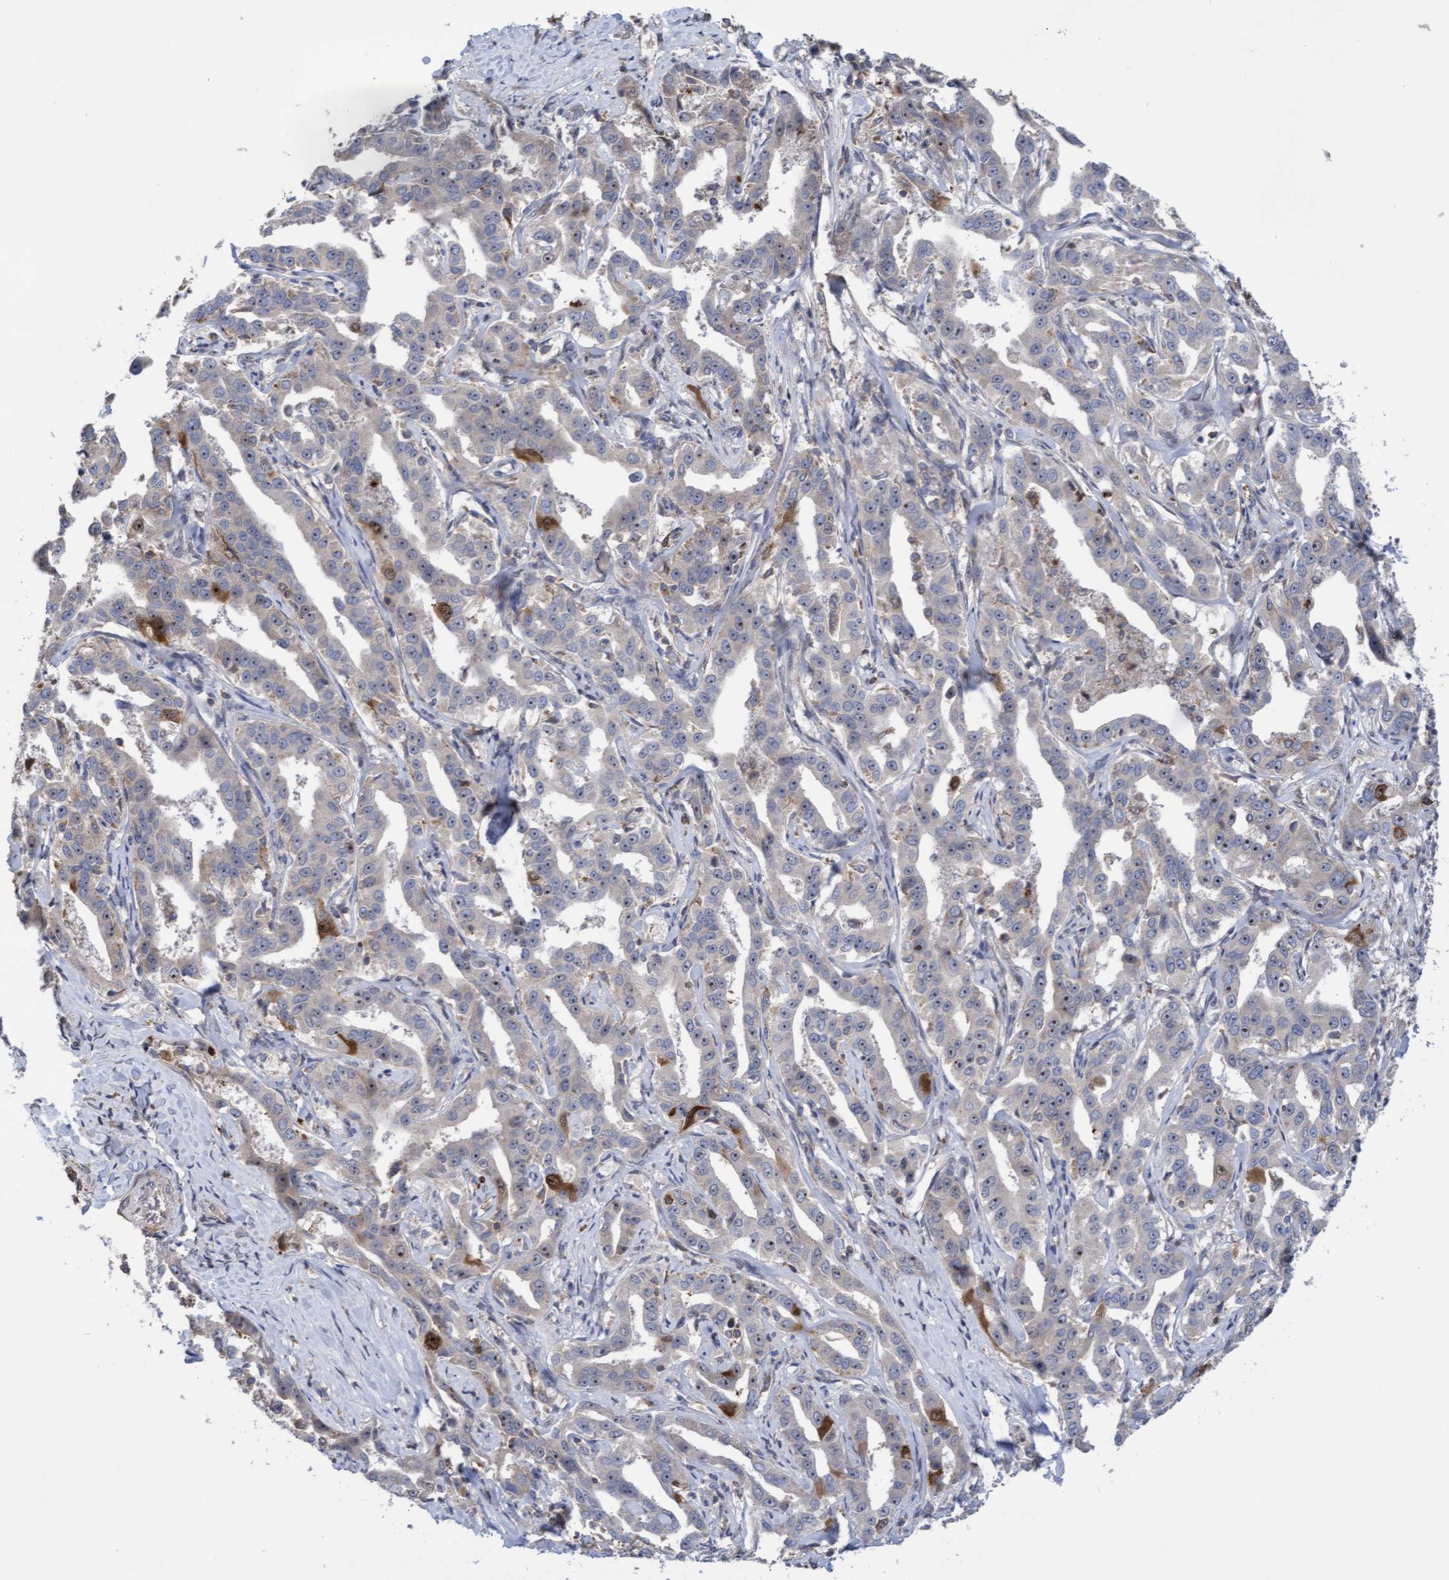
{"staining": {"intensity": "weak", "quantity": "<25%", "location": "cytoplasmic/membranous,nuclear"}, "tissue": "liver cancer", "cell_type": "Tumor cells", "image_type": "cancer", "snomed": [{"axis": "morphology", "description": "Cholangiocarcinoma"}, {"axis": "topography", "description": "Liver"}], "caption": "A high-resolution micrograph shows immunohistochemistry staining of cholangiocarcinoma (liver), which reveals no significant expression in tumor cells. The staining is performed using DAB (3,3'-diaminobenzidine) brown chromogen with nuclei counter-stained in using hematoxylin.", "gene": "SLBP", "patient": {"sex": "male", "age": 59}}